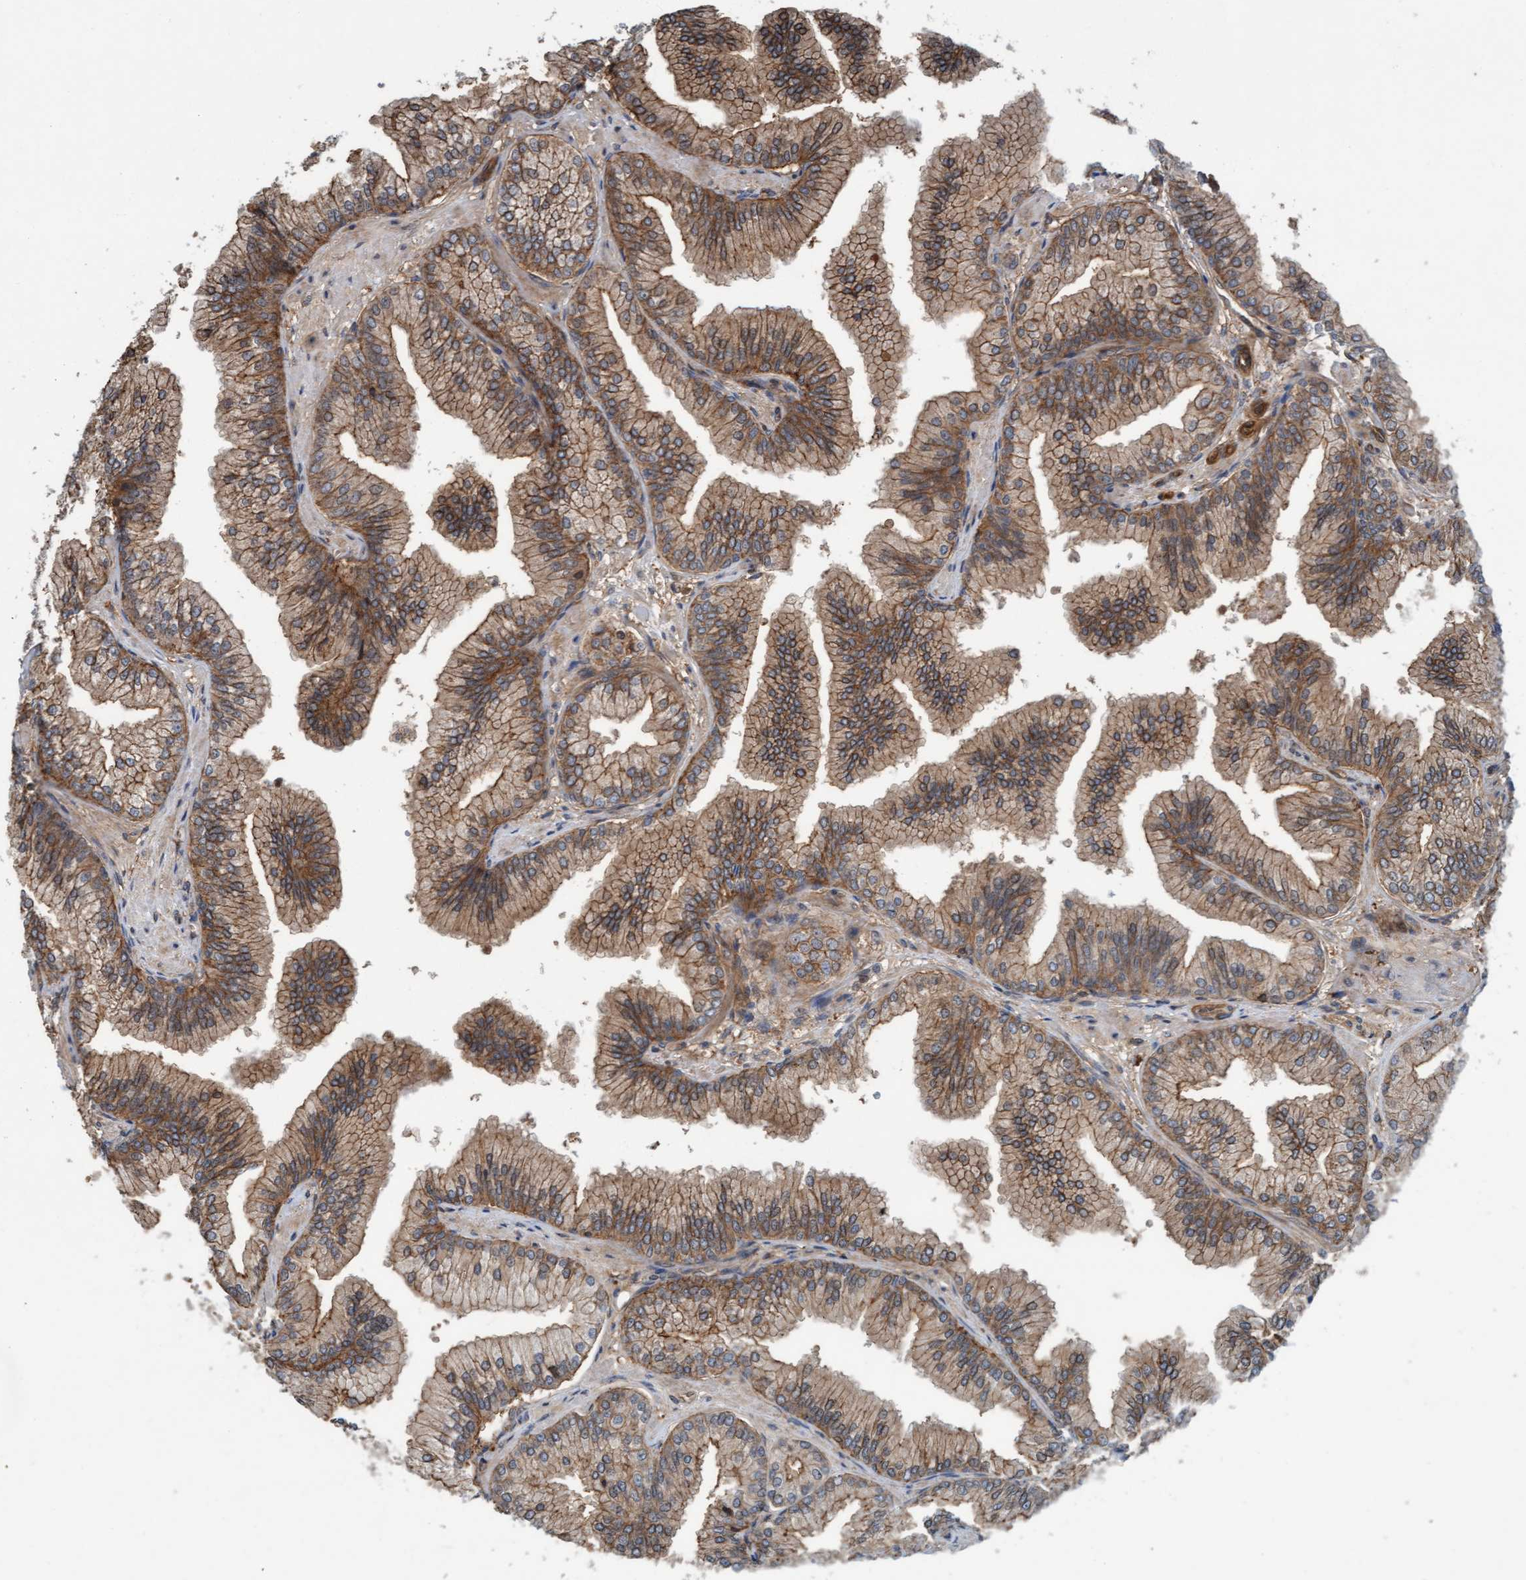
{"staining": {"intensity": "moderate", "quantity": ">75%", "location": "cytoplasmic/membranous"}, "tissue": "prostate cancer", "cell_type": "Tumor cells", "image_type": "cancer", "snomed": [{"axis": "morphology", "description": "Adenocarcinoma, Low grade"}, {"axis": "topography", "description": "Prostate"}], "caption": "This histopathology image demonstrates immunohistochemistry (IHC) staining of human adenocarcinoma (low-grade) (prostate), with medium moderate cytoplasmic/membranous positivity in about >75% of tumor cells.", "gene": "ERAL1", "patient": {"sex": "male", "age": 52}}